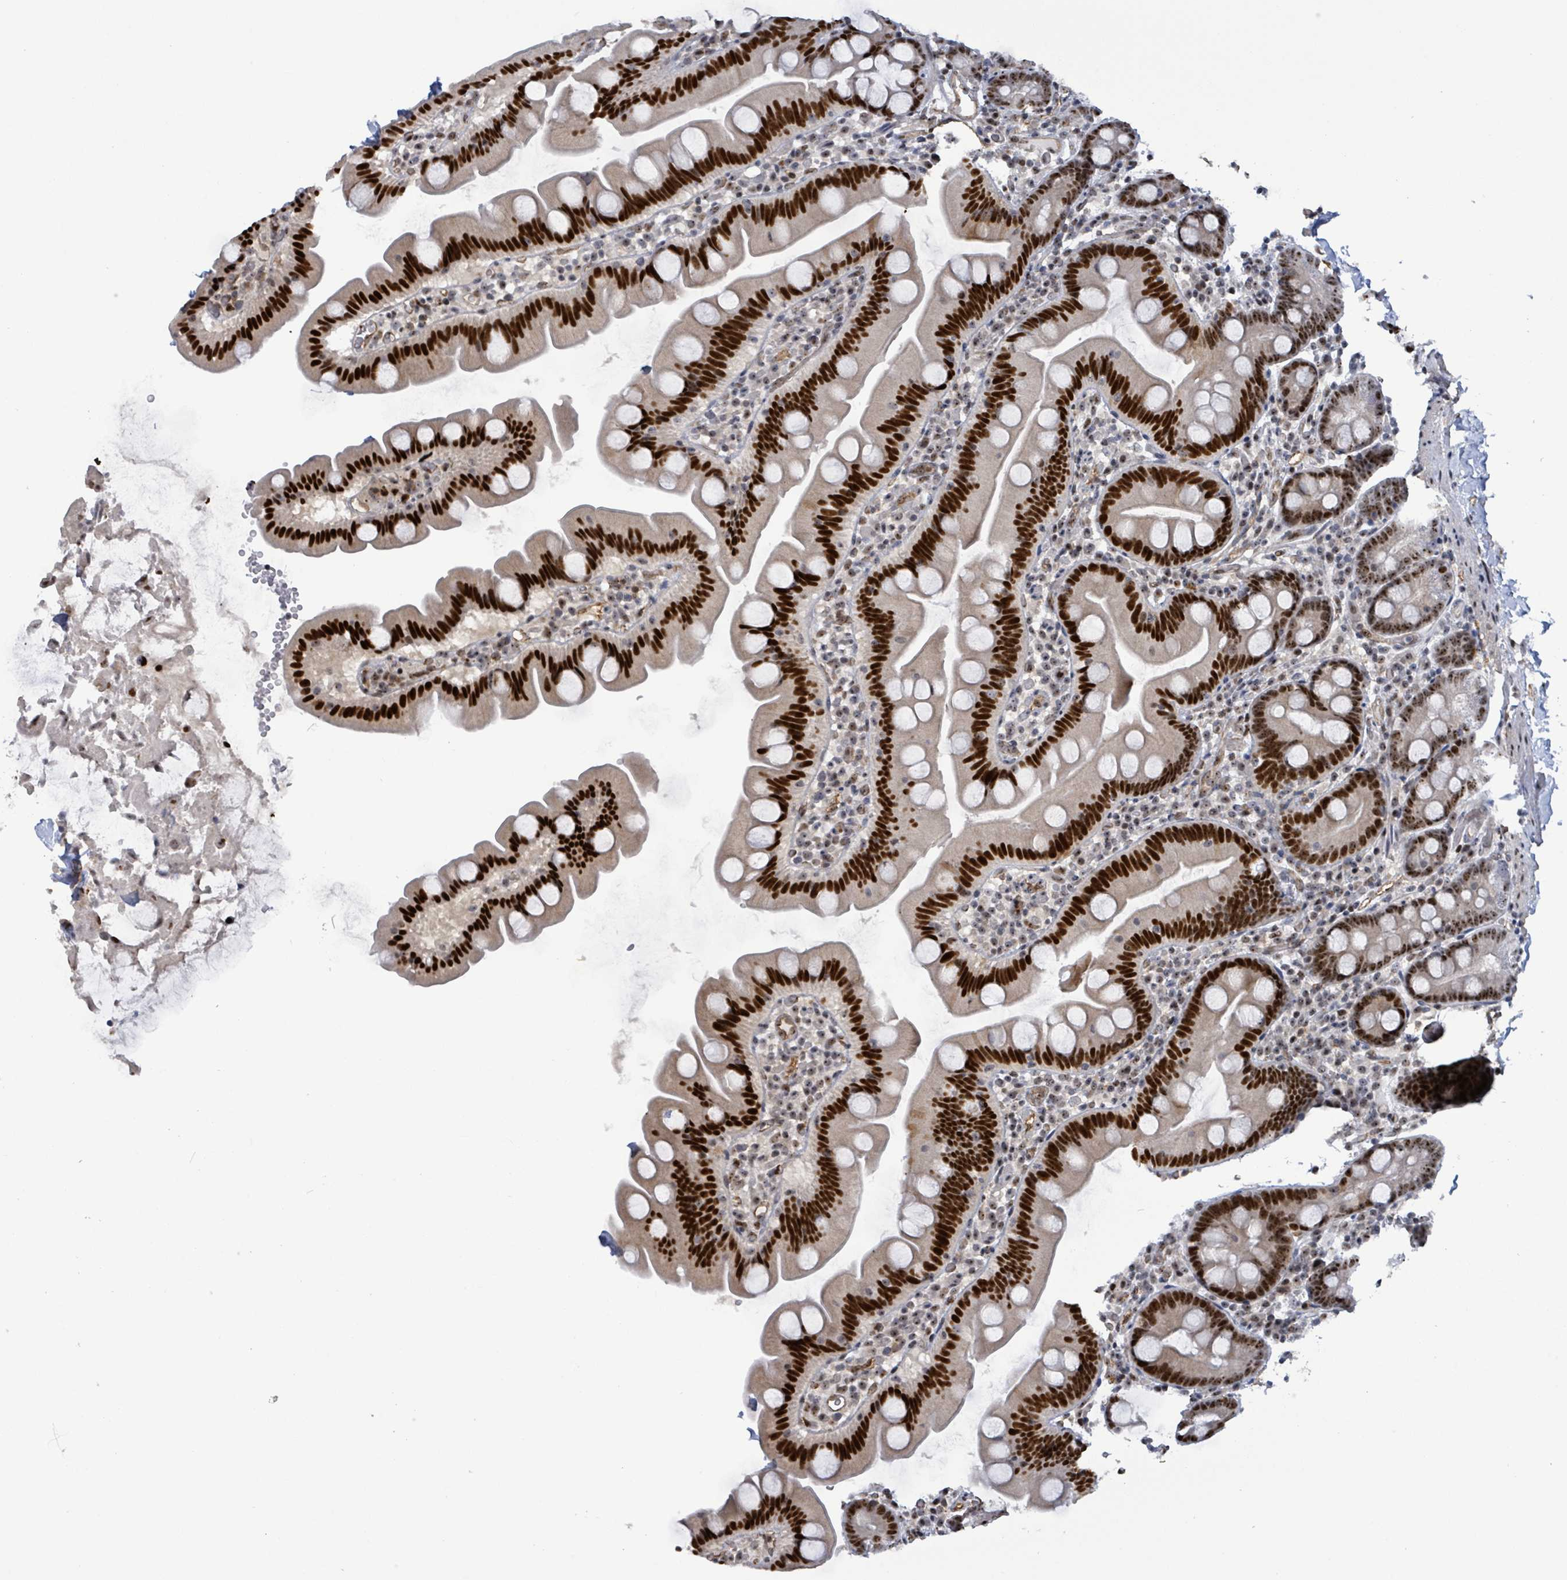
{"staining": {"intensity": "strong", "quantity": ">75%", "location": "nuclear"}, "tissue": "small intestine", "cell_type": "Glandular cells", "image_type": "normal", "snomed": [{"axis": "morphology", "description": "Normal tissue, NOS"}, {"axis": "topography", "description": "Small intestine"}], "caption": "High-power microscopy captured an immunohistochemistry micrograph of unremarkable small intestine, revealing strong nuclear positivity in about >75% of glandular cells. (Stains: DAB in brown, nuclei in blue, Microscopy: brightfield microscopy at high magnification).", "gene": "RRN3", "patient": {"sex": "female", "age": 68}}